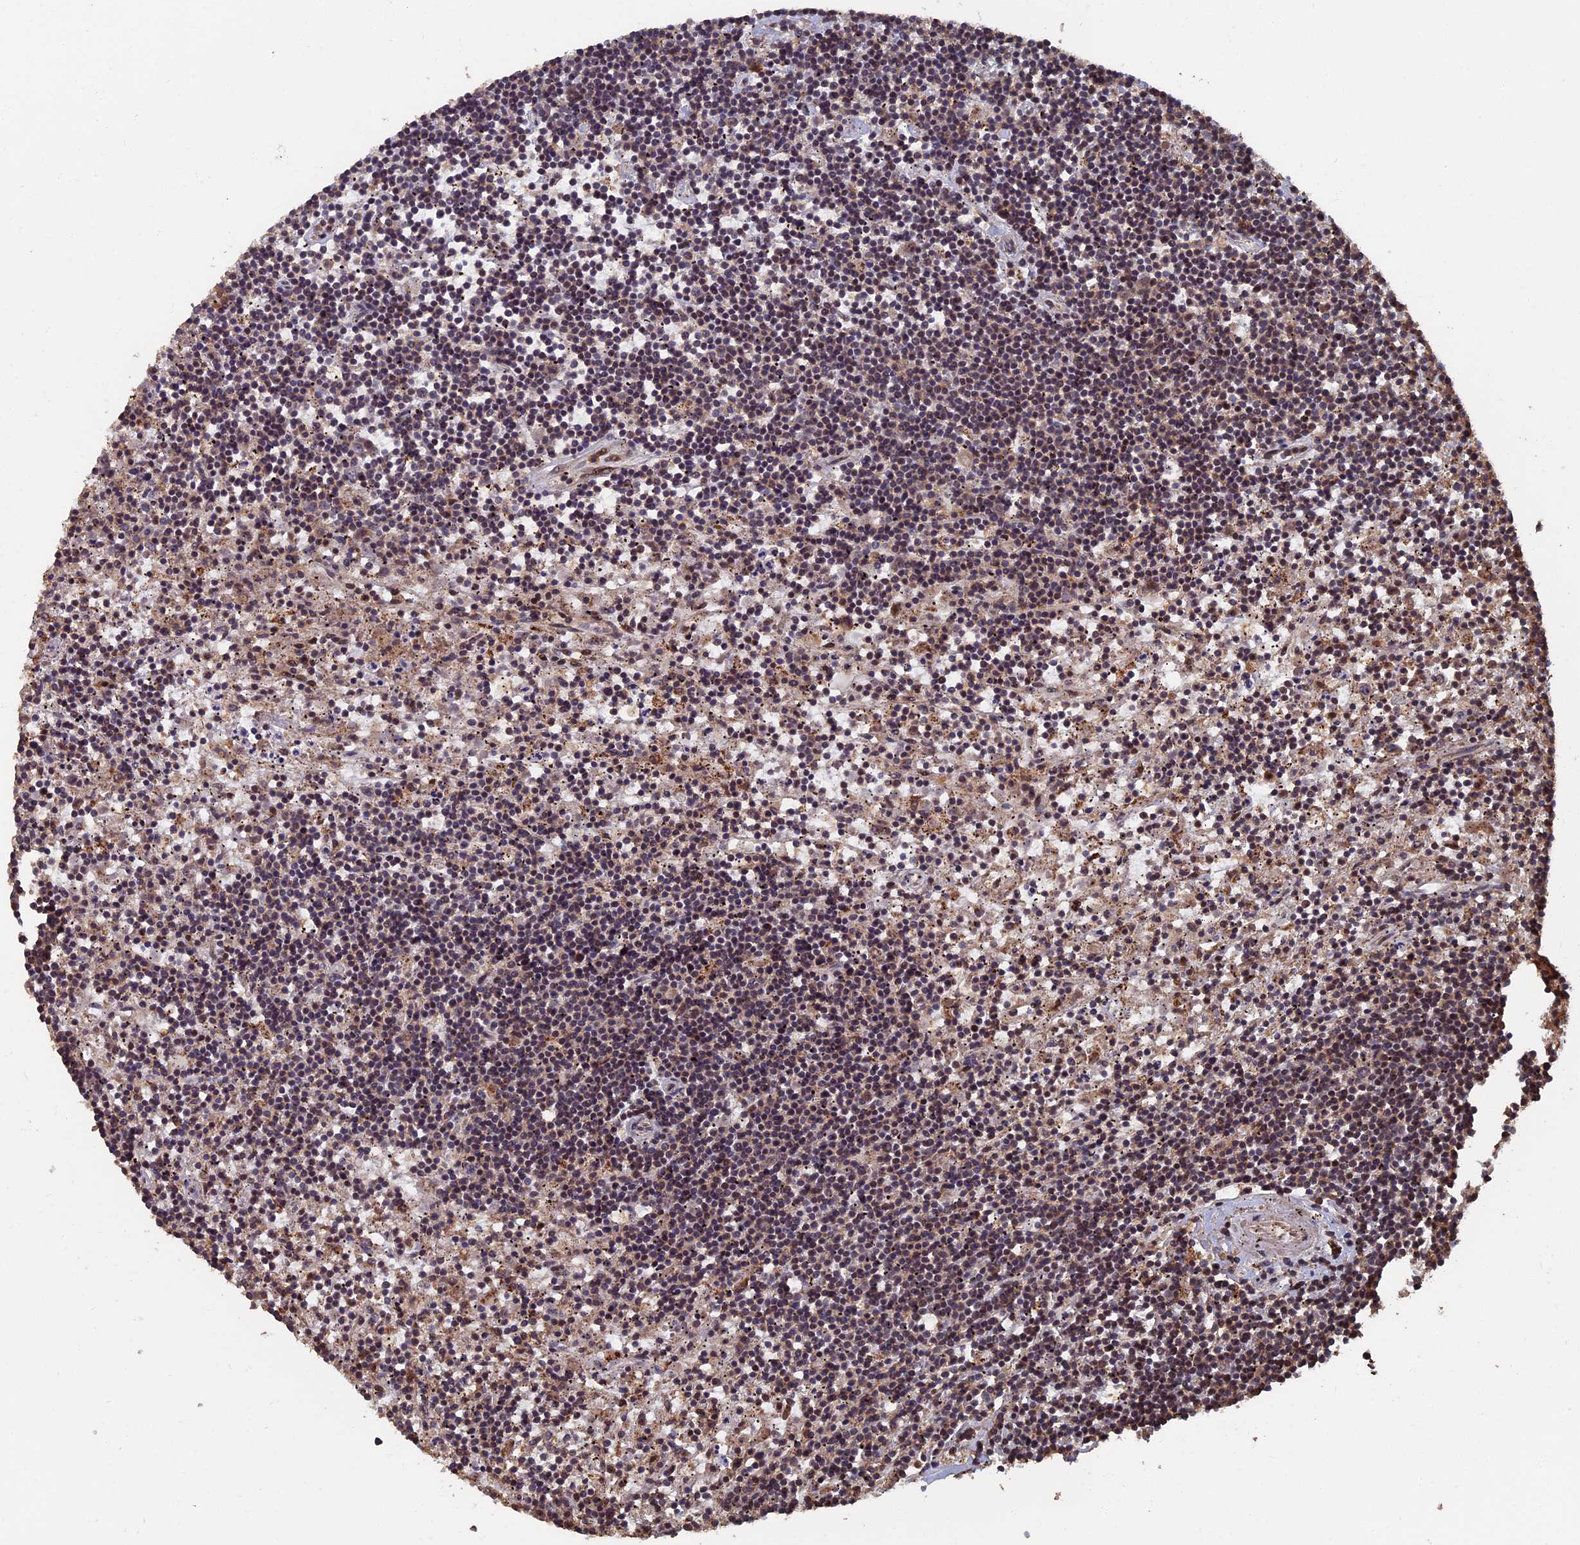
{"staining": {"intensity": "weak", "quantity": "25%-75%", "location": "cytoplasmic/membranous,nuclear"}, "tissue": "lymphoma", "cell_type": "Tumor cells", "image_type": "cancer", "snomed": [{"axis": "morphology", "description": "Malignant lymphoma, non-Hodgkin's type, Low grade"}, {"axis": "topography", "description": "Spleen"}], "caption": "Tumor cells demonstrate low levels of weak cytoplasmic/membranous and nuclear expression in about 25%-75% of cells in malignant lymphoma, non-Hodgkin's type (low-grade). (DAB (3,3'-diaminobenzidine) IHC, brown staining for protein, blue staining for nuclei).", "gene": "RASGRF1", "patient": {"sex": "male", "age": 76}}